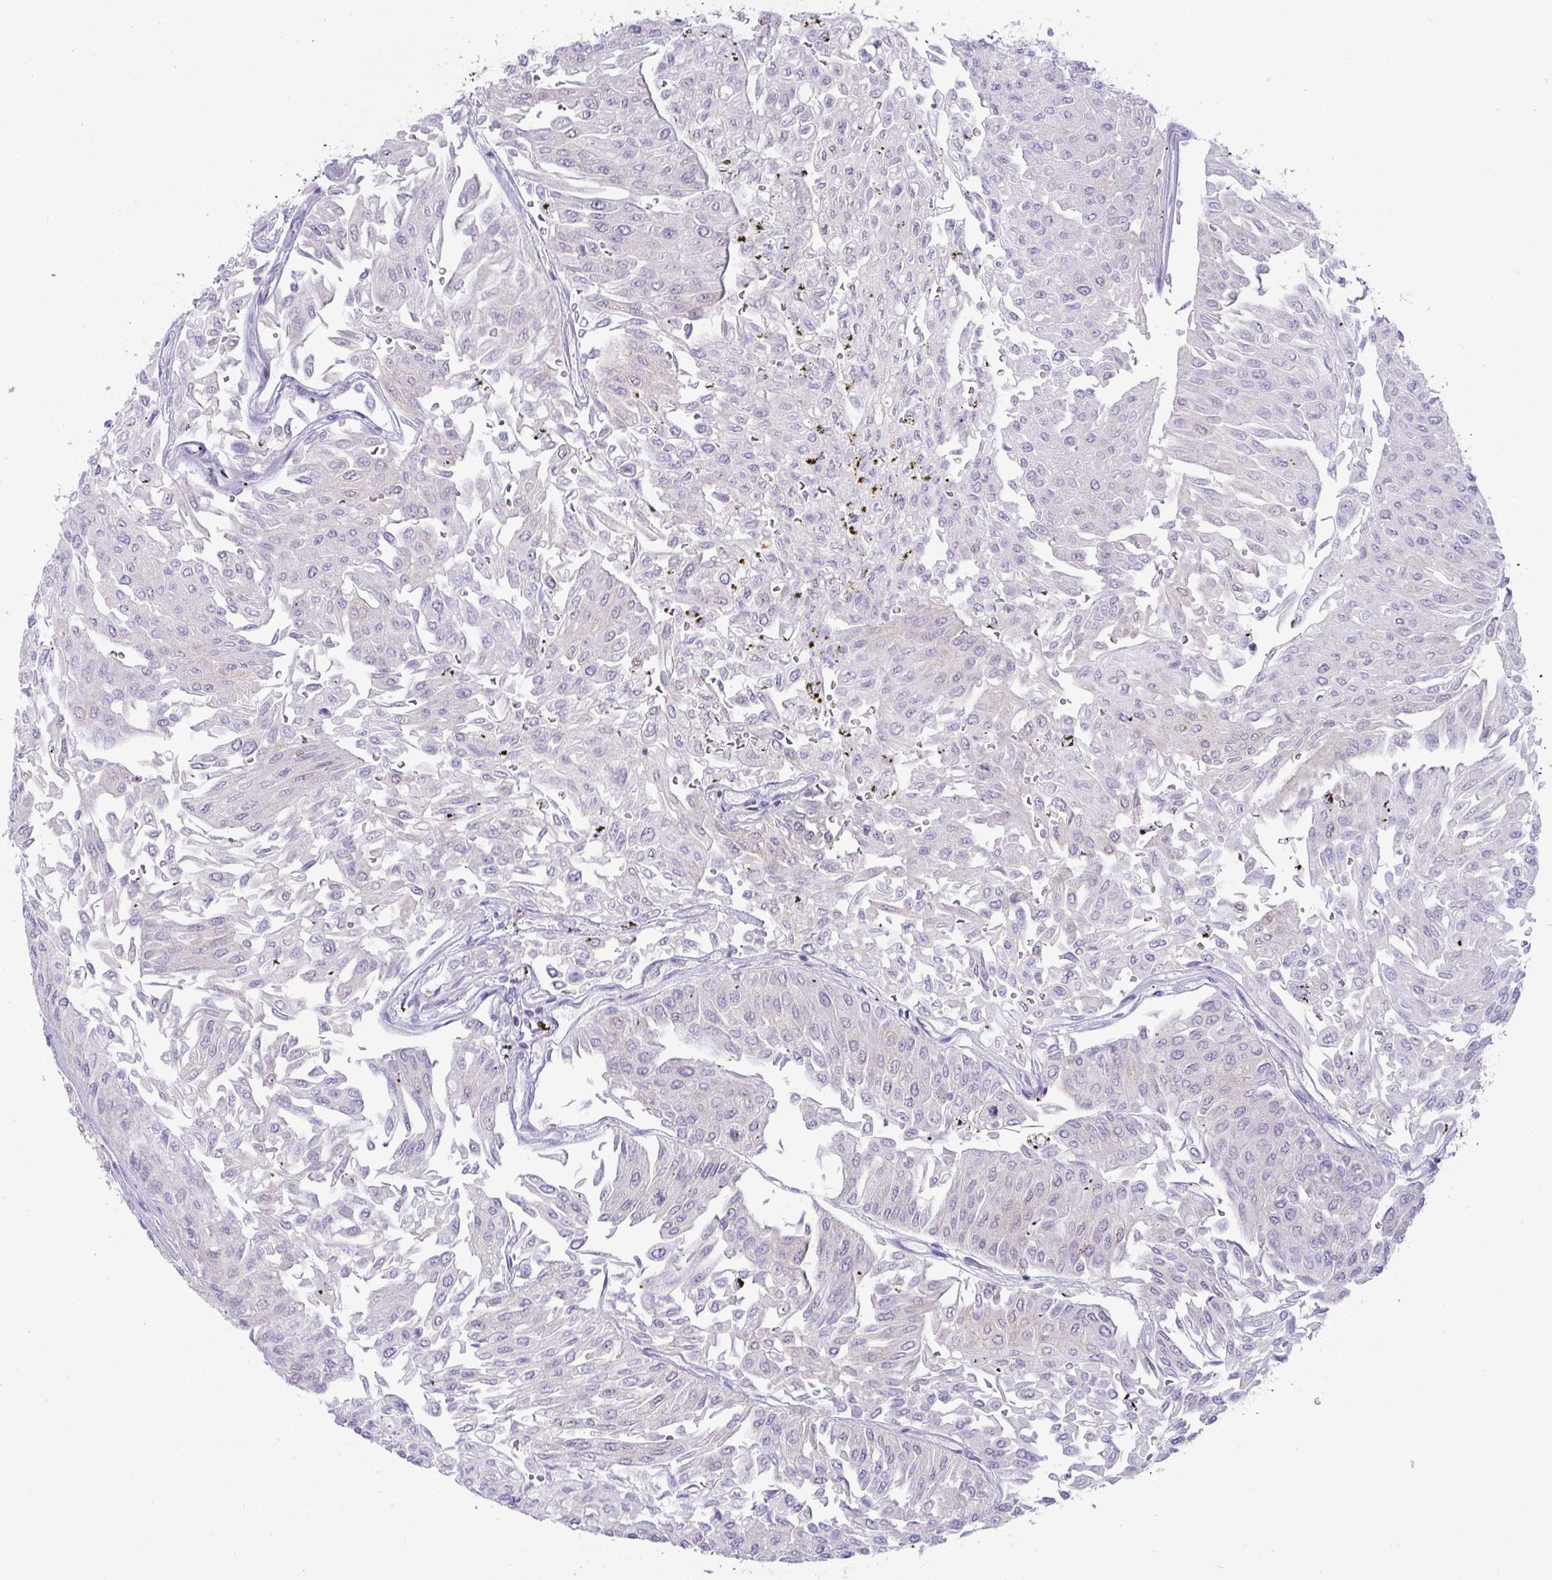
{"staining": {"intensity": "negative", "quantity": "none", "location": "none"}, "tissue": "urothelial cancer", "cell_type": "Tumor cells", "image_type": "cancer", "snomed": [{"axis": "morphology", "description": "Urothelial carcinoma, Low grade"}, {"axis": "topography", "description": "Urinary bladder"}], "caption": "A high-resolution photomicrograph shows IHC staining of urothelial cancer, which demonstrates no significant staining in tumor cells.", "gene": "LIPE", "patient": {"sex": "male", "age": 67}}